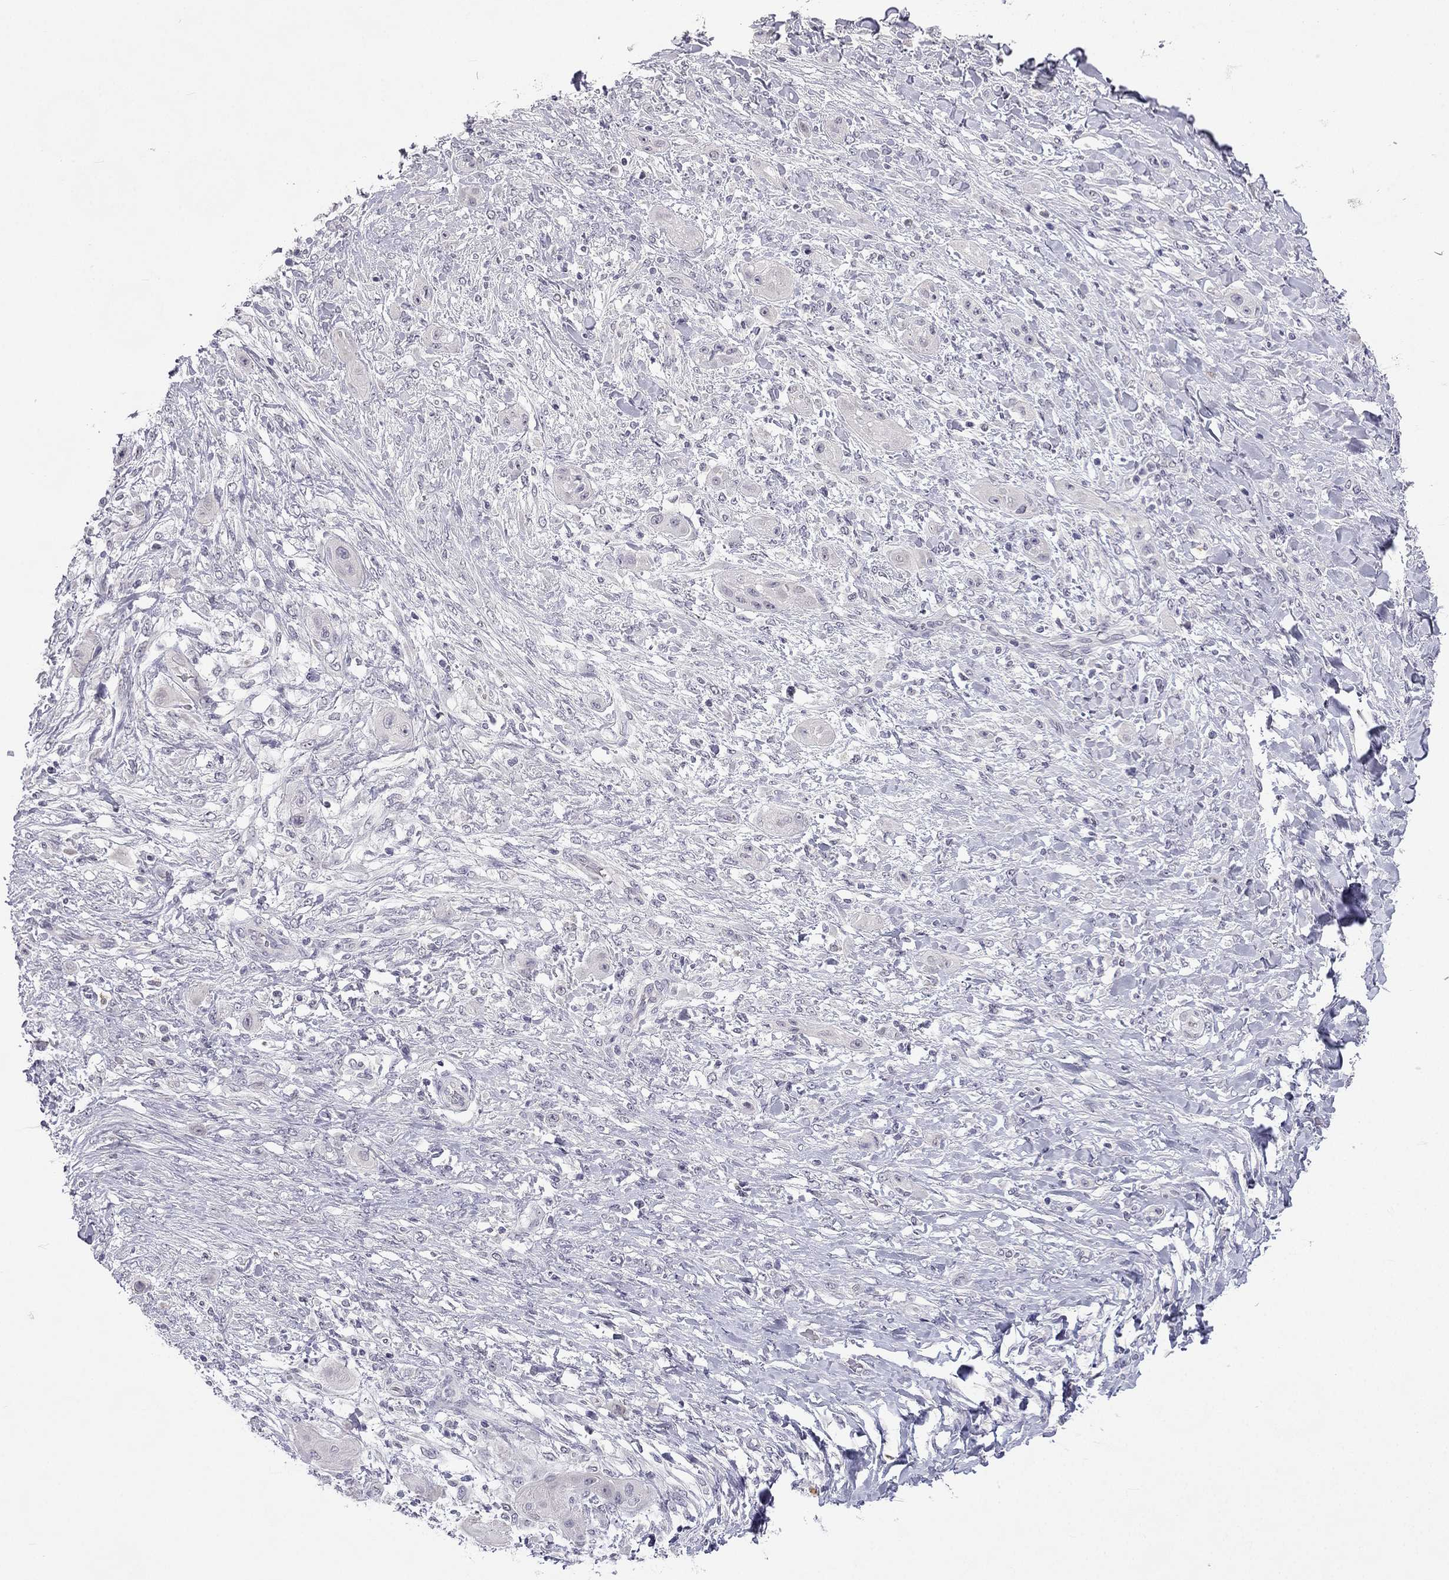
{"staining": {"intensity": "negative", "quantity": "none", "location": "none"}, "tissue": "skin cancer", "cell_type": "Tumor cells", "image_type": "cancer", "snomed": [{"axis": "morphology", "description": "Squamous cell carcinoma, NOS"}, {"axis": "topography", "description": "Skin"}], "caption": "DAB immunohistochemical staining of human squamous cell carcinoma (skin) exhibits no significant positivity in tumor cells.", "gene": "C5orf49", "patient": {"sex": "male", "age": 62}}